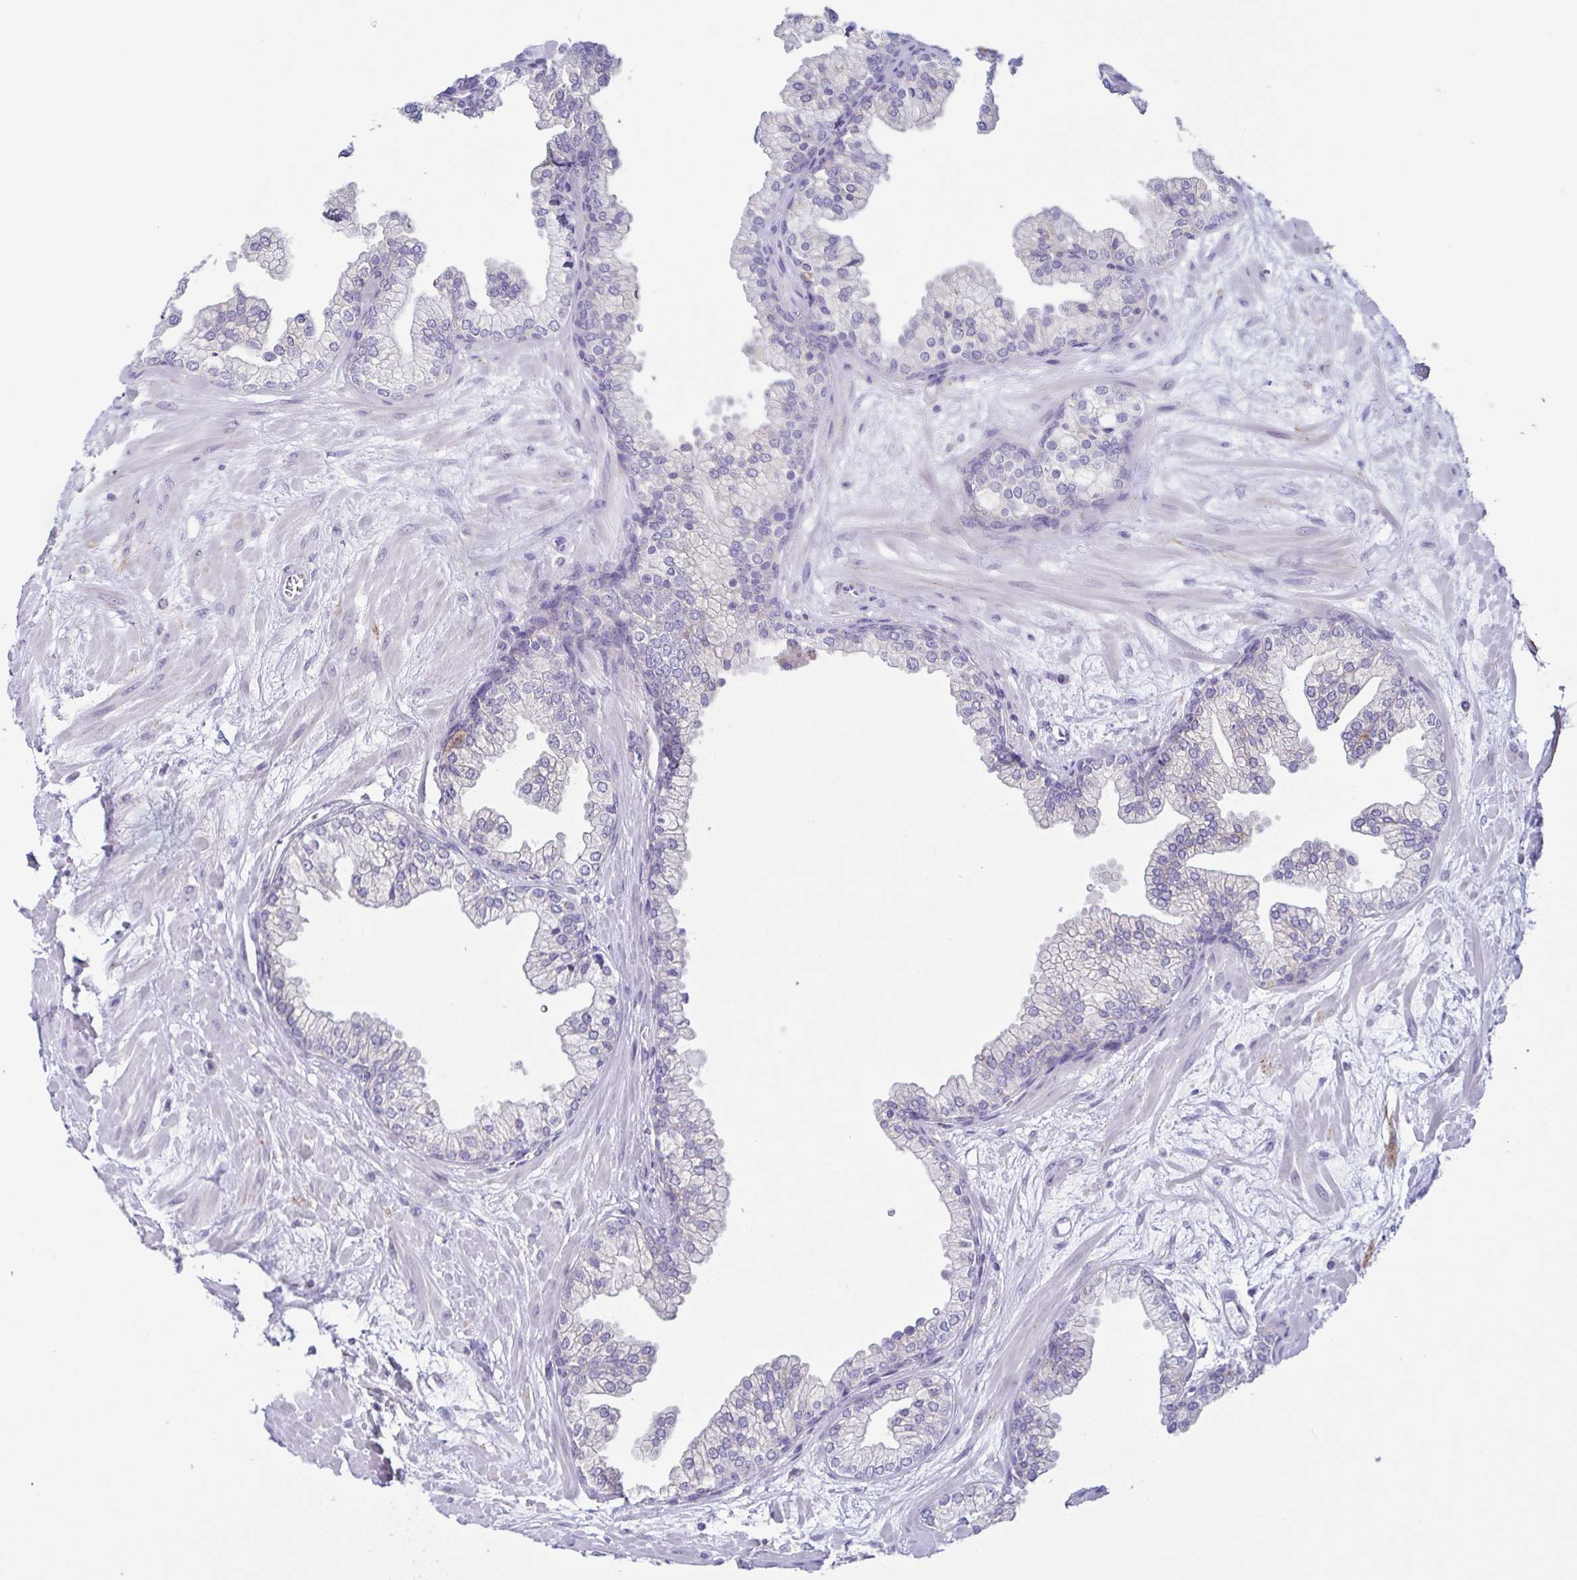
{"staining": {"intensity": "negative", "quantity": "none", "location": "none"}, "tissue": "prostate", "cell_type": "Glandular cells", "image_type": "normal", "snomed": [{"axis": "morphology", "description": "Normal tissue, NOS"}, {"axis": "topography", "description": "Prostate"}, {"axis": "topography", "description": "Peripheral nerve tissue"}], "caption": "The immunohistochemistry (IHC) photomicrograph has no significant expression in glandular cells of prostate. (Immunohistochemistry, brightfield microscopy, high magnification).", "gene": "ATP6V1G2", "patient": {"sex": "male", "age": 61}}